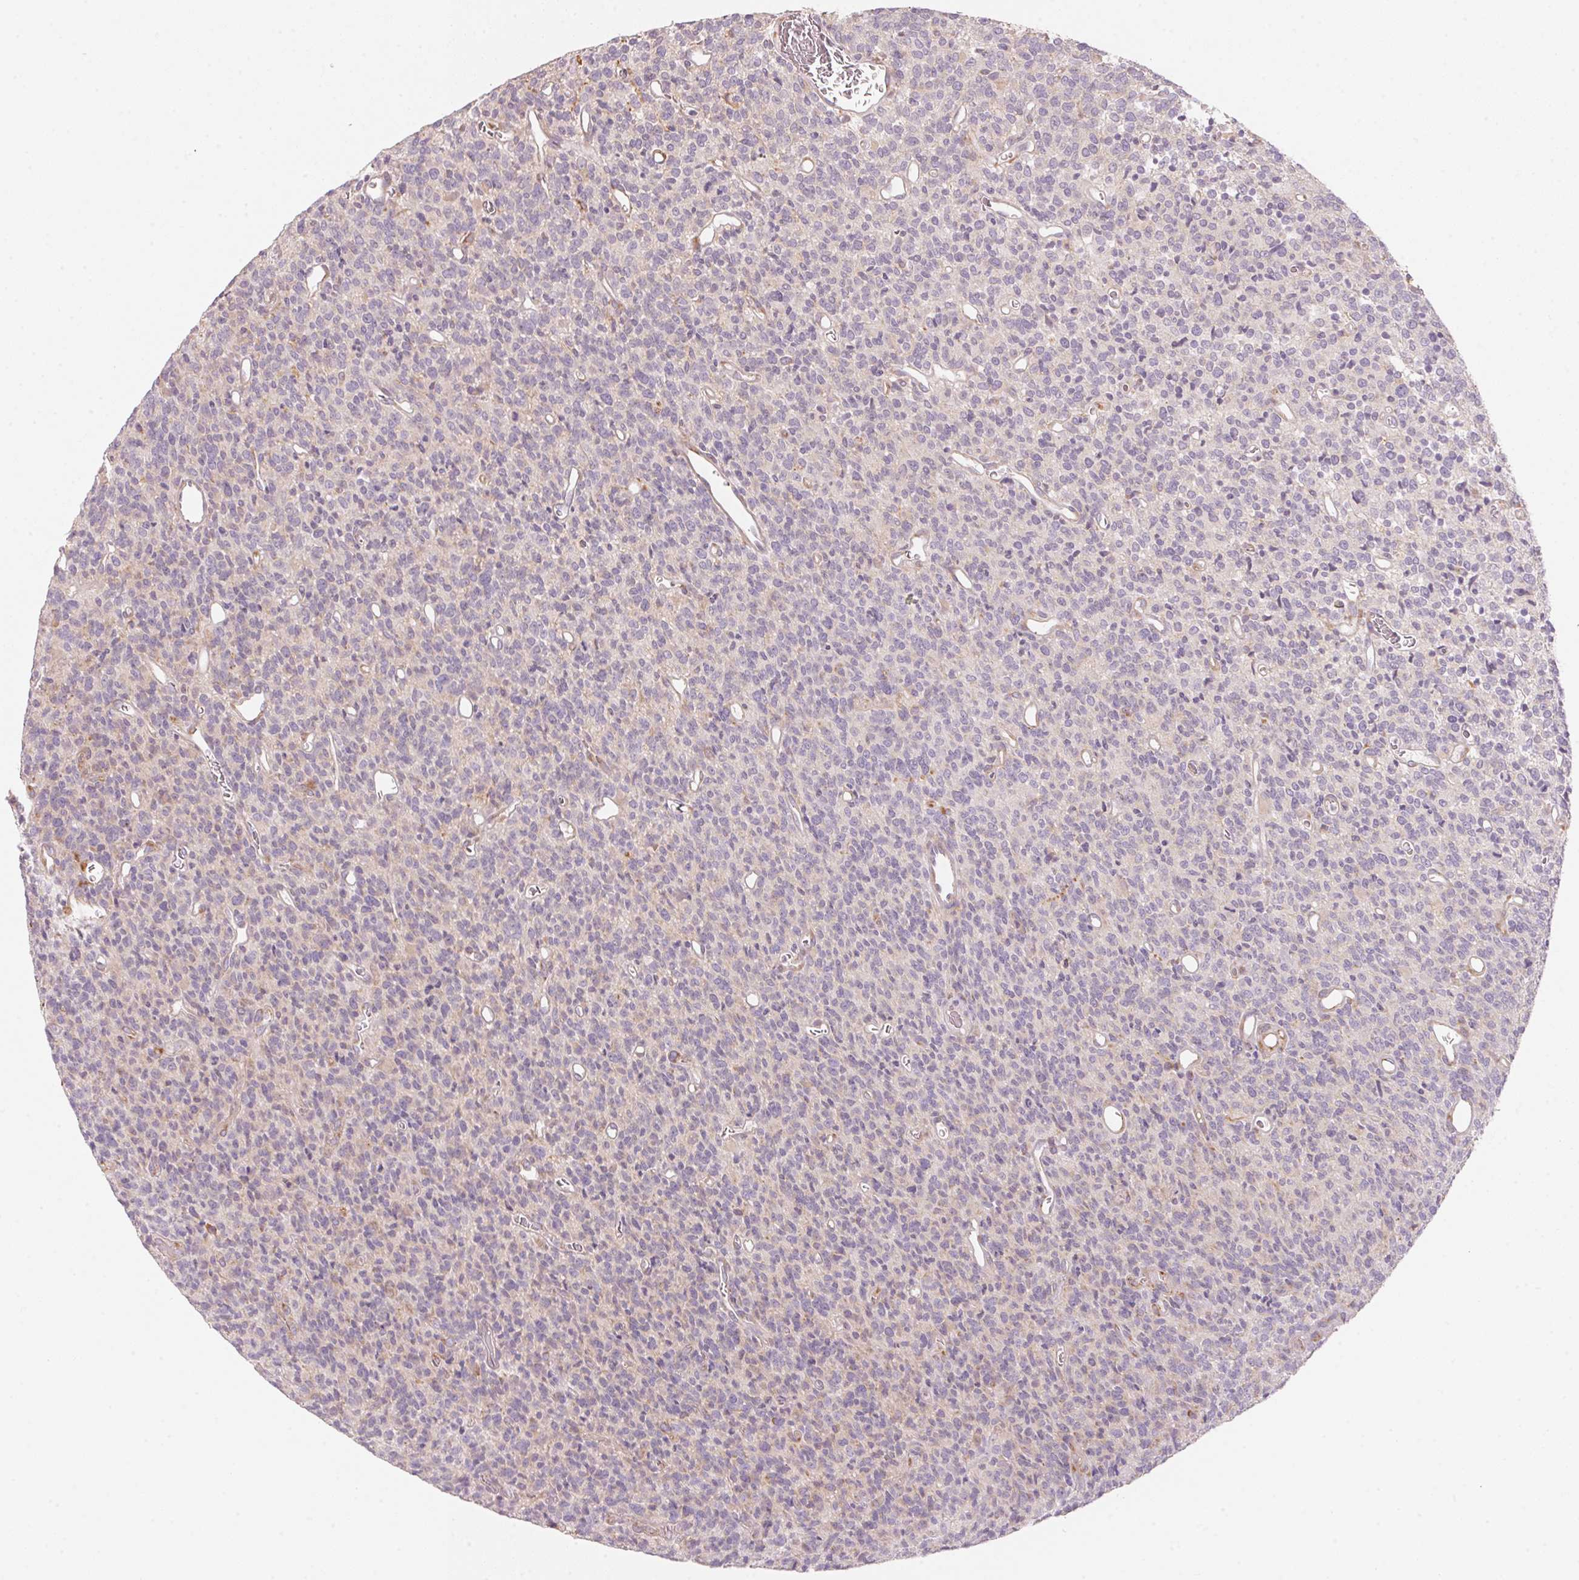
{"staining": {"intensity": "negative", "quantity": "none", "location": "none"}, "tissue": "glioma", "cell_type": "Tumor cells", "image_type": "cancer", "snomed": [{"axis": "morphology", "description": "Glioma, malignant, High grade"}, {"axis": "topography", "description": "Brain"}], "caption": "Immunohistochemistry (IHC) histopathology image of neoplastic tissue: human high-grade glioma (malignant) stained with DAB reveals no significant protein expression in tumor cells.", "gene": "BLOC1S2", "patient": {"sex": "male", "age": 76}}